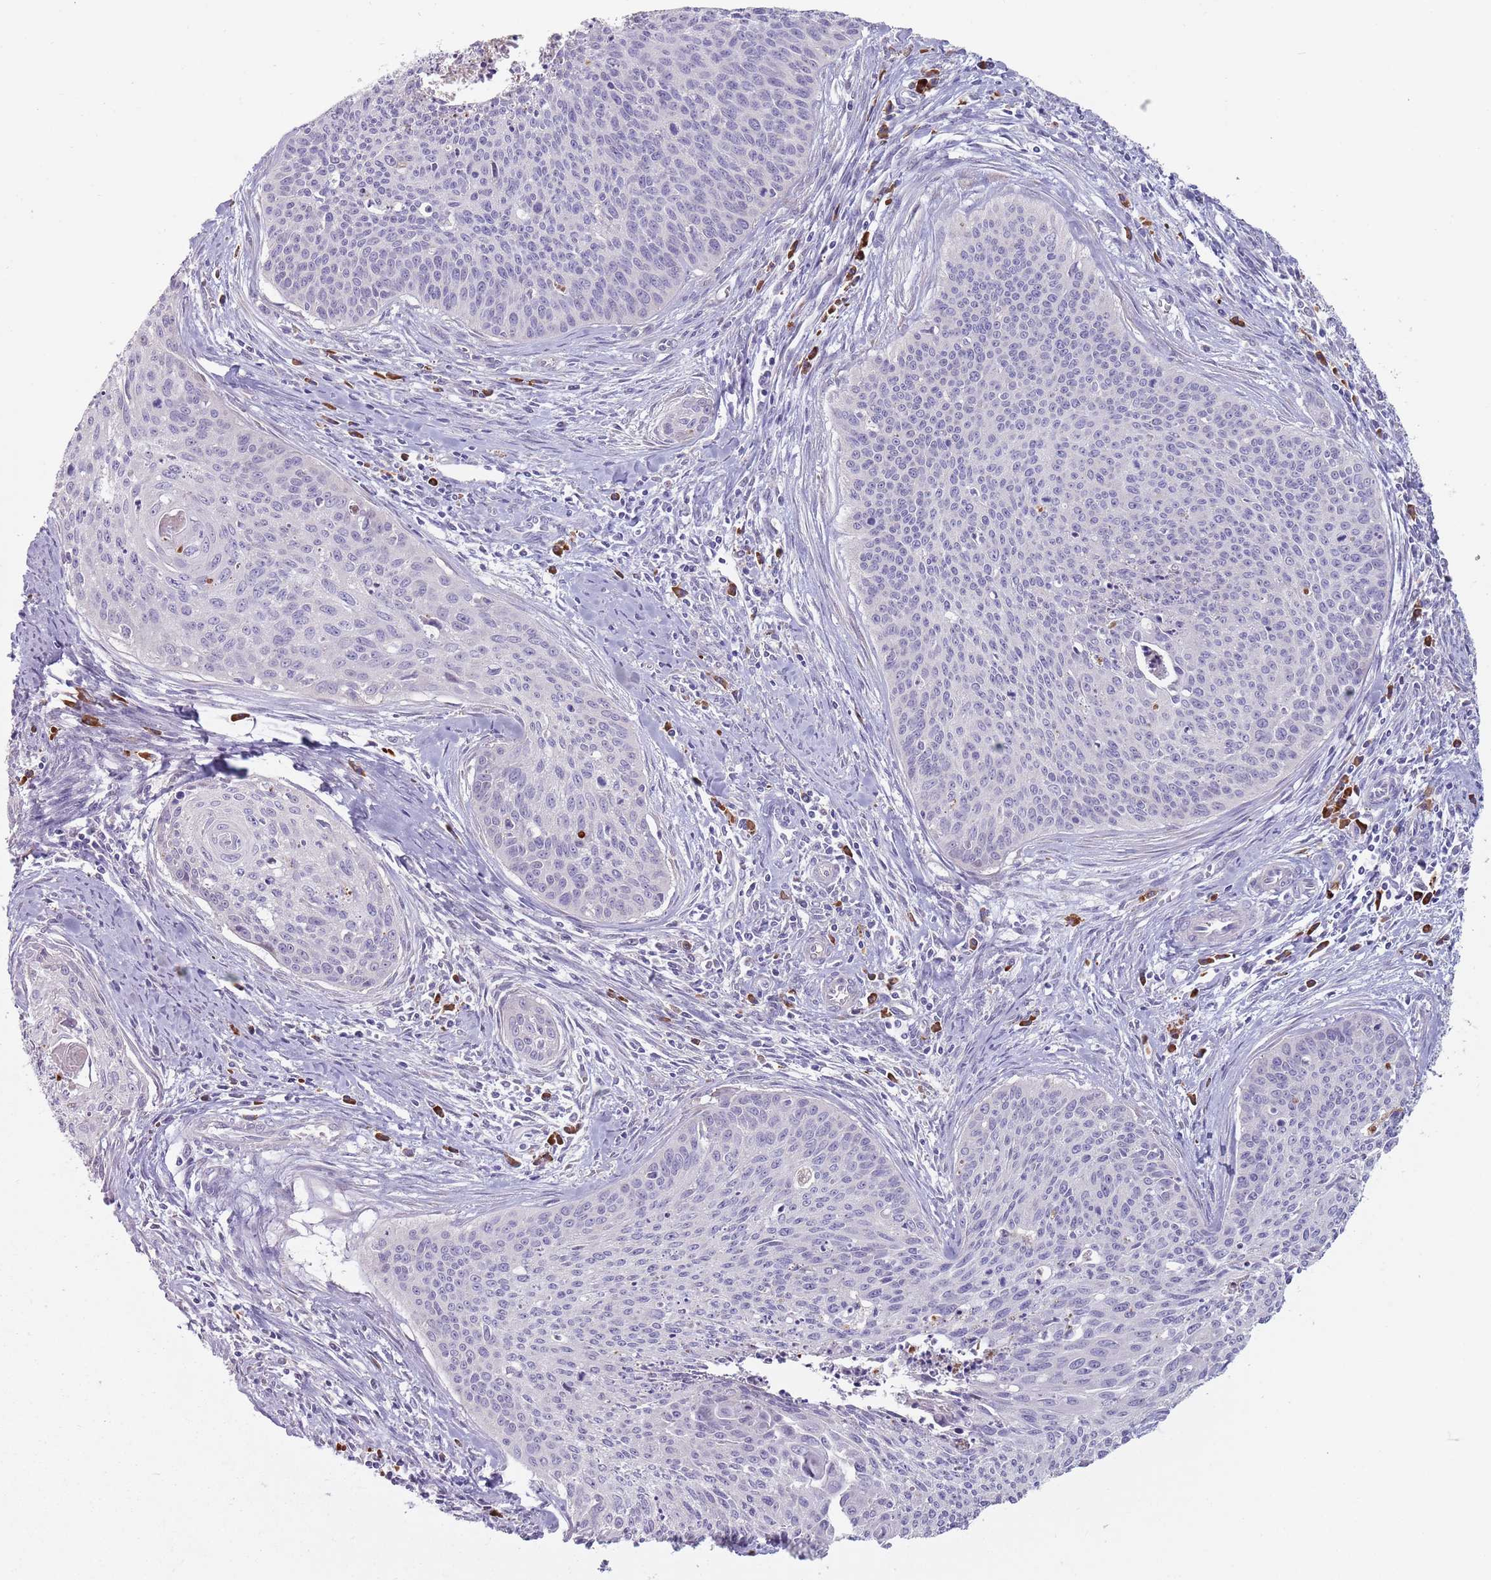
{"staining": {"intensity": "negative", "quantity": "none", "location": "none"}, "tissue": "cervical cancer", "cell_type": "Tumor cells", "image_type": "cancer", "snomed": [{"axis": "morphology", "description": "Squamous cell carcinoma, NOS"}, {"axis": "topography", "description": "Cervix"}], "caption": "Protein analysis of squamous cell carcinoma (cervical) exhibits no significant staining in tumor cells.", "gene": "DXO", "patient": {"sex": "female", "age": 55}}